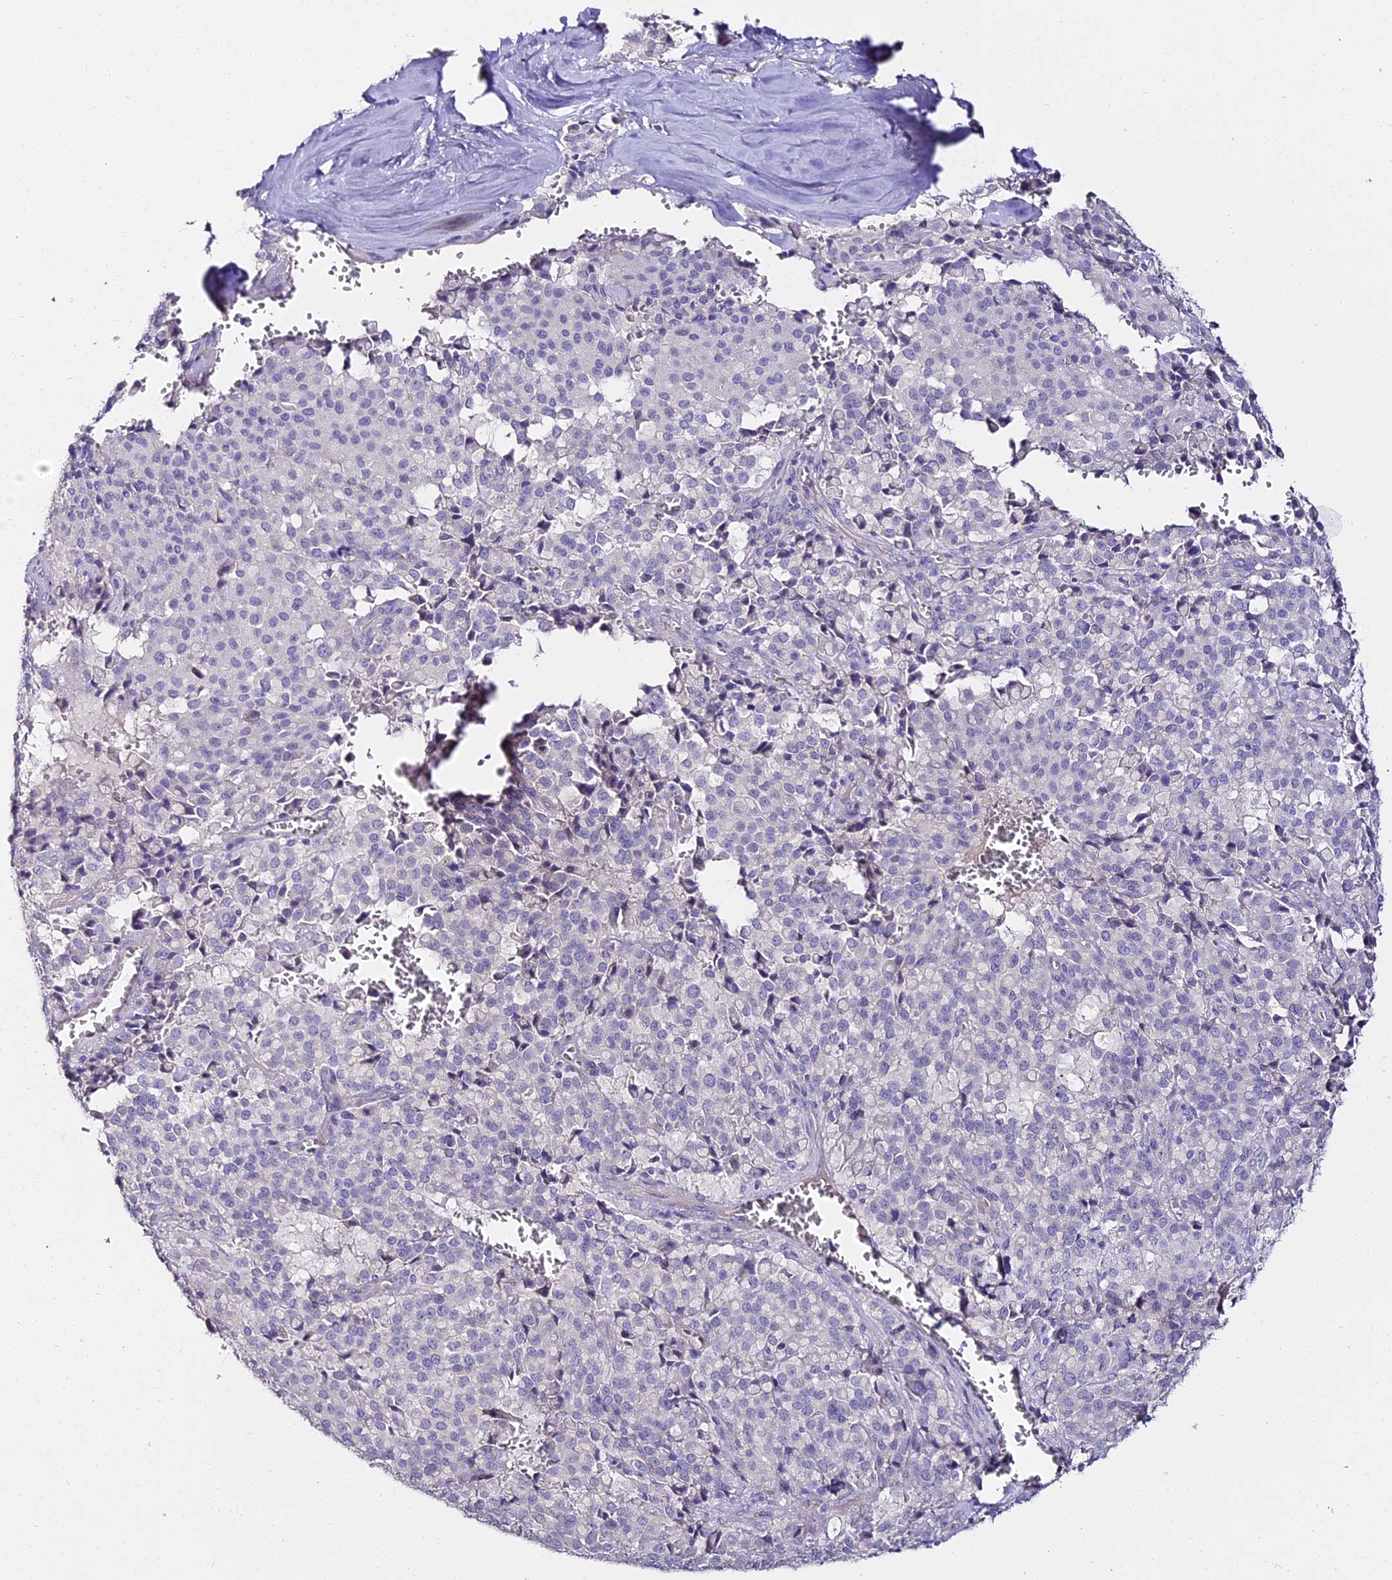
{"staining": {"intensity": "negative", "quantity": "none", "location": "none"}, "tissue": "pancreatic cancer", "cell_type": "Tumor cells", "image_type": "cancer", "snomed": [{"axis": "morphology", "description": "Adenocarcinoma, NOS"}, {"axis": "topography", "description": "Pancreas"}], "caption": "The immunohistochemistry image has no significant positivity in tumor cells of pancreatic adenocarcinoma tissue.", "gene": "ALPG", "patient": {"sex": "male", "age": 65}}